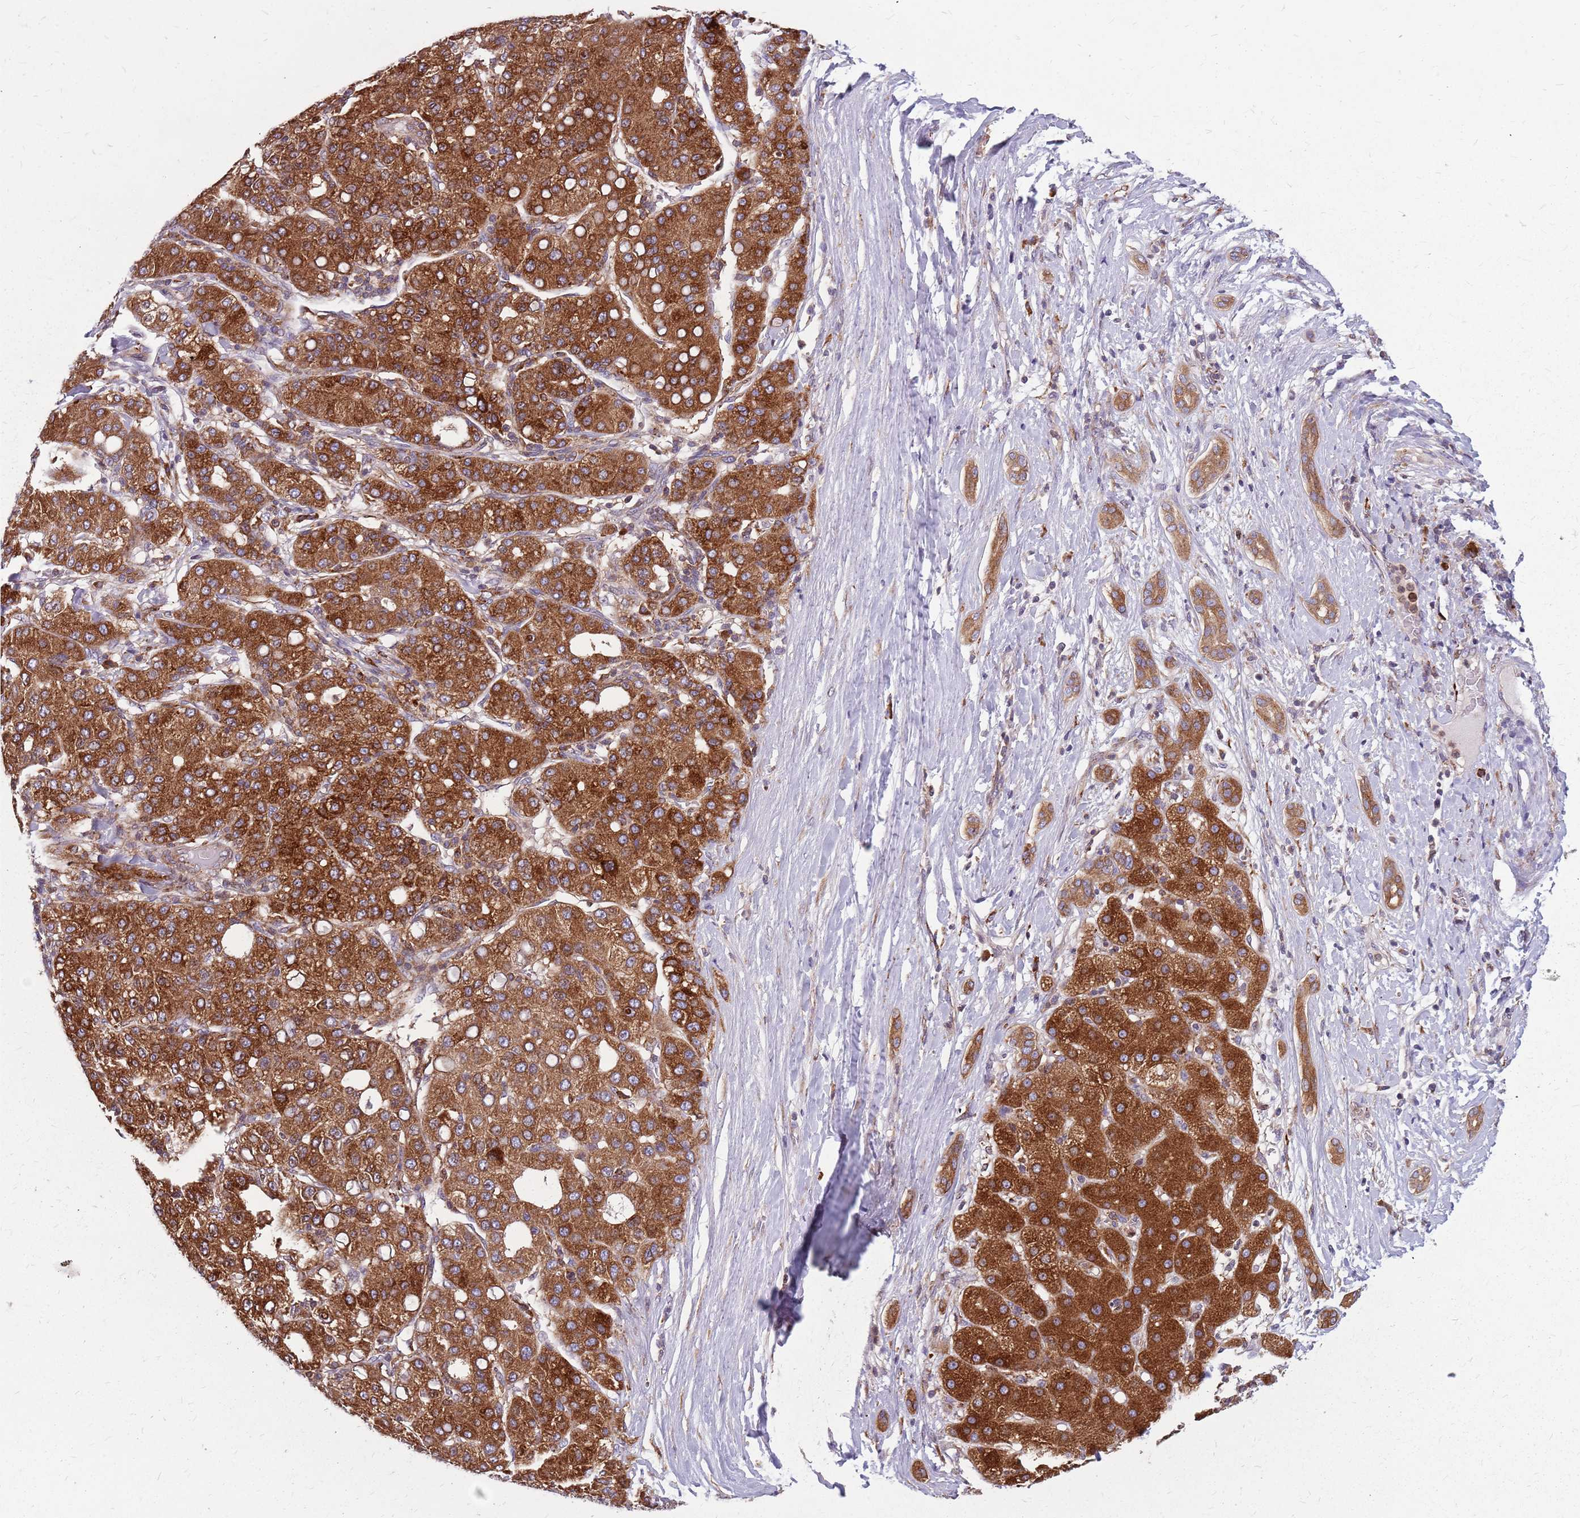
{"staining": {"intensity": "strong", "quantity": ">75%", "location": "cytoplasmic/membranous"}, "tissue": "liver cancer", "cell_type": "Tumor cells", "image_type": "cancer", "snomed": [{"axis": "morphology", "description": "Carcinoma, Hepatocellular, NOS"}, {"axis": "topography", "description": "Liver"}], "caption": "A high-resolution image shows immunohistochemistry (IHC) staining of liver hepatocellular carcinoma, which demonstrates strong cytoplasmic/membranous staining in about >75% of tumor cells.", "gene": "NME4", "patient": {"sex": "male", "age": 65}}